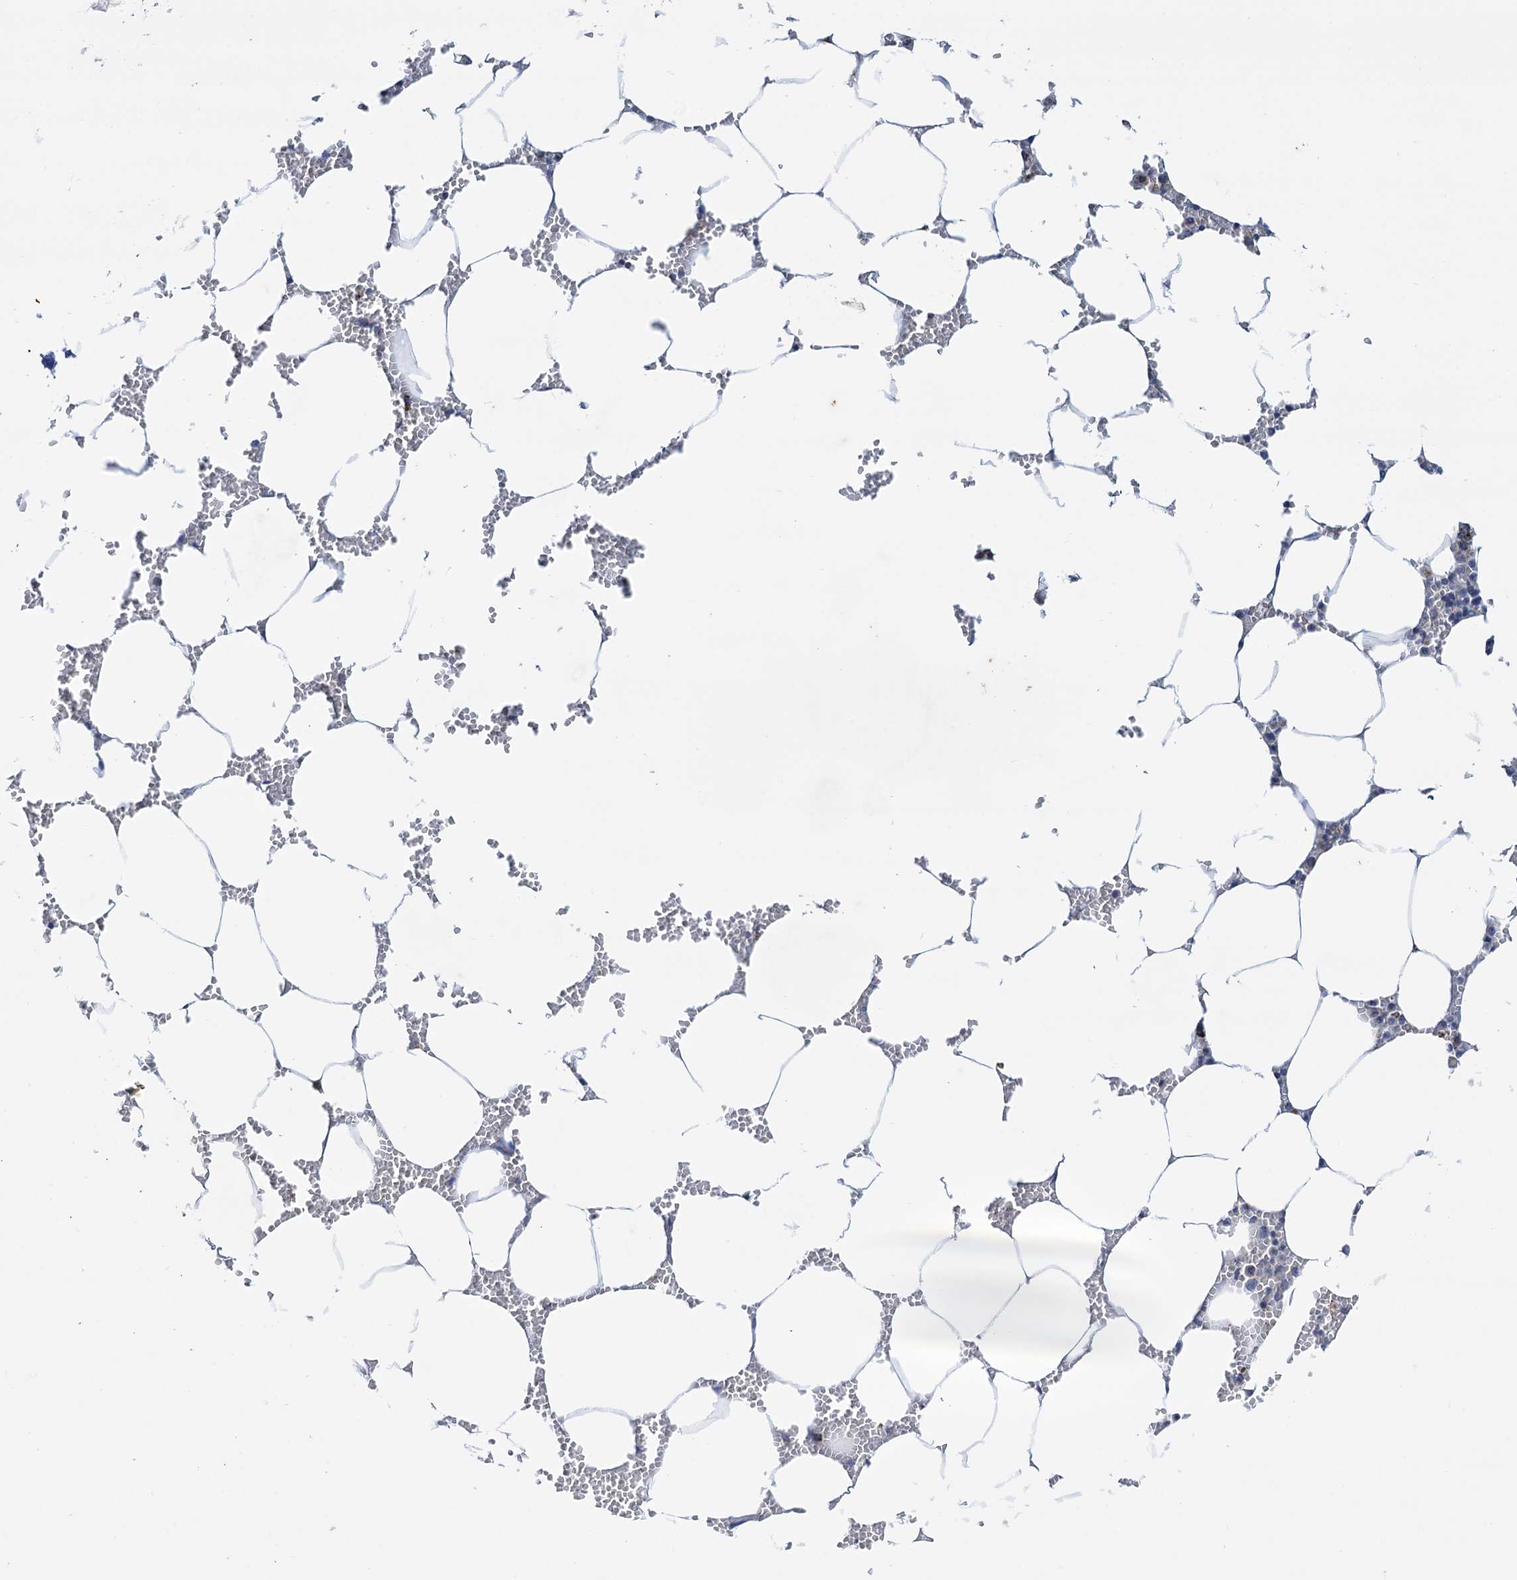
{"staining": {"intensity": "moderate", "quantity": "<25%", "location": "cytoplasmic/membranous"}, "tissue": "bone marrow", "cell_type": "Hematopoietic cells", "image_type": "normal", "snomed": [{"axis": "morphology", "description": "Normal tissue, NOS"}, {"axis": "topography", "description": "Bone marrow"}], "caption": "Immunohistochemistry (IHC) image of normal bone marrow stained for a protein (brown), which exhibits low levels of moderate cytoplasmic/membranous staining in approximately <25% of hematopoietic cells.", "gene": "C2CD3", "patient": {"sex": "male", "age": 70}}